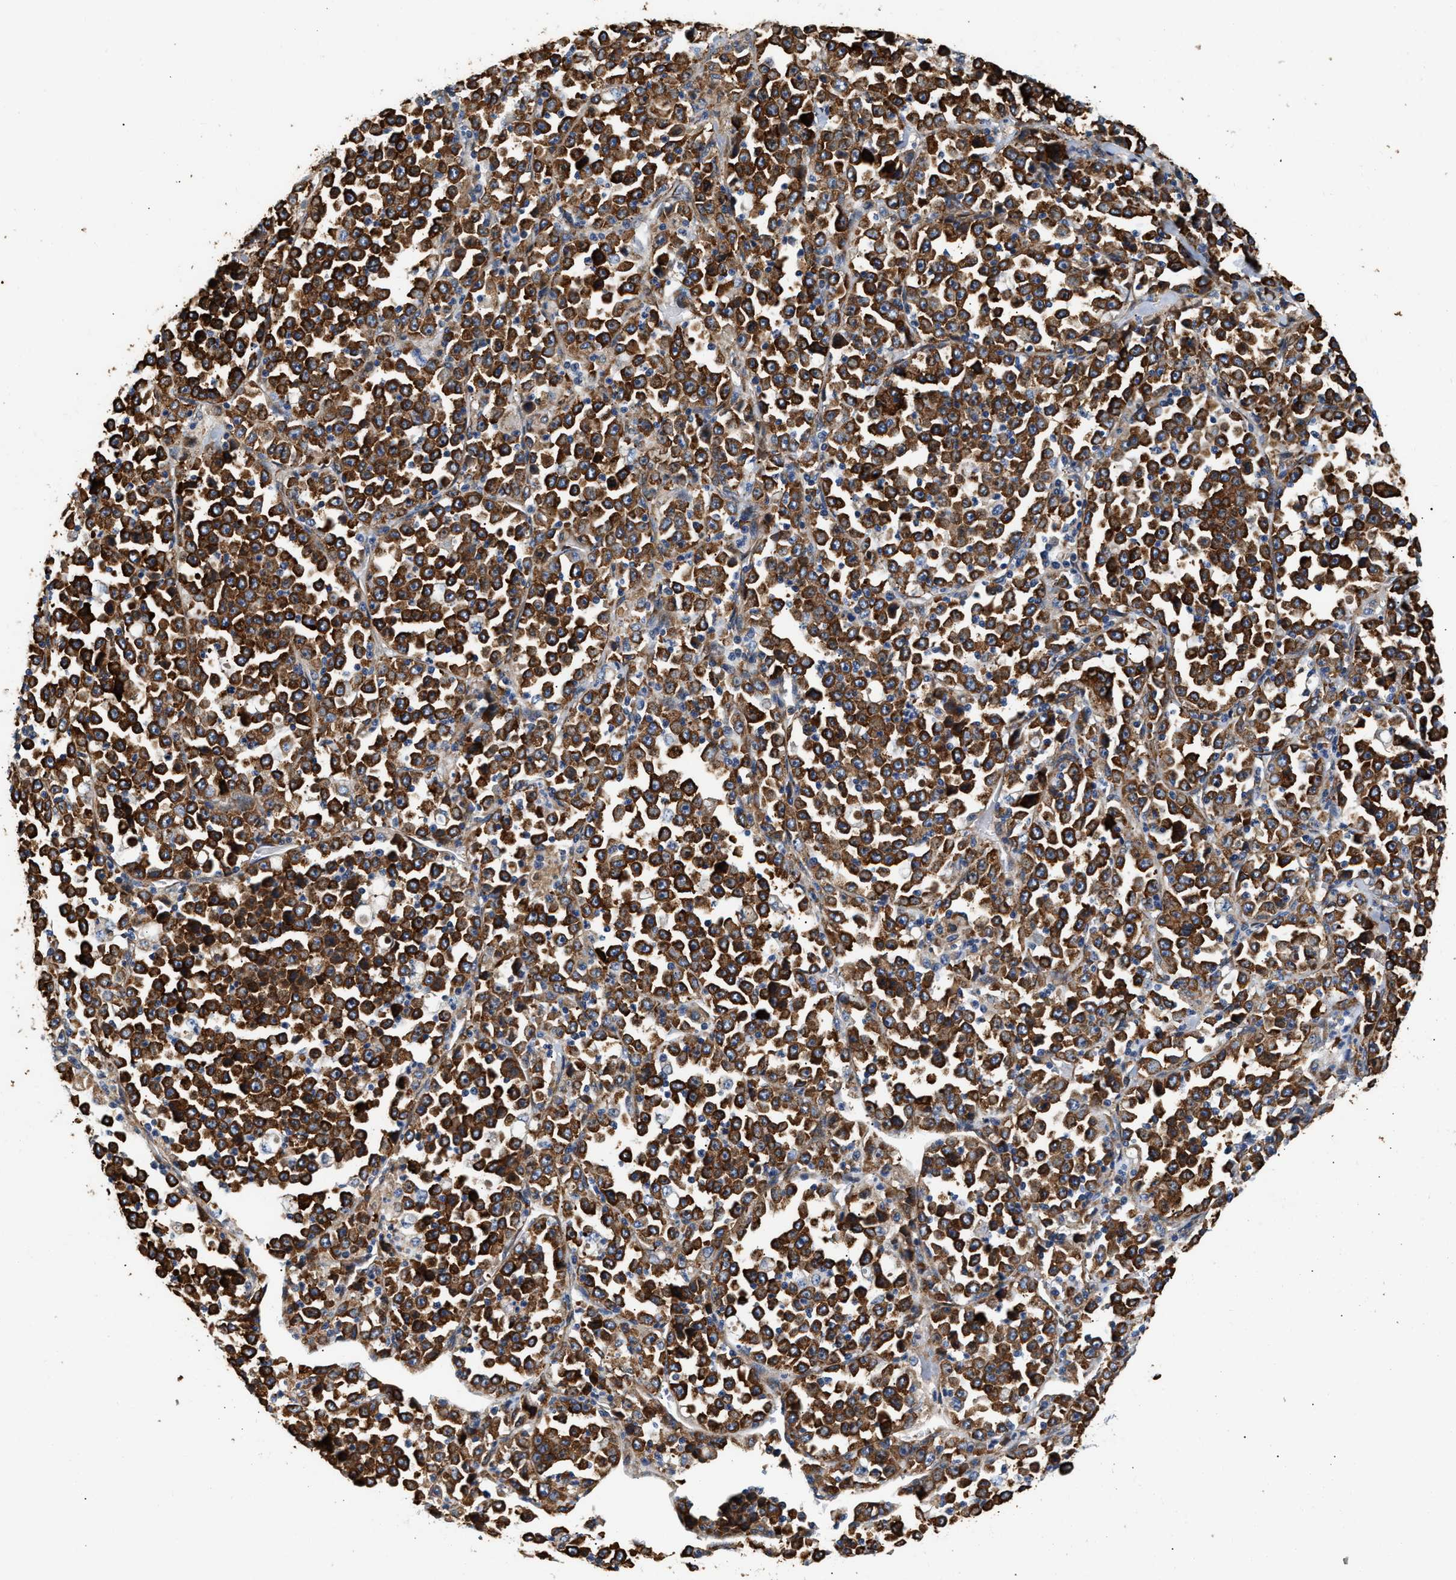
{"staining": {"intensity": "strong", "quantity": ">75%", "location": "cytoplasmic/membranous"}, "tissue": "stomach cancer", "cell_type": "Tumor cells", "image_type": "cancer", "snomed": [{"axis": "morphology", "description": "Normal tissue, NOS"}, {"axis": "morphology", "description": "Adenocarcinoma, NOS"}, {"axis": "topography", "description": "Stomach, upper"}, {"axis": "topography", "description": "Stomach"}], "caption": "Immunohistochemistry (IHC) photomicrograph of stomach cancer stained for a protein (brown), which demonstrates high levels of strong cytoplasmic/membranous expression in approximately >75% of tumor cells.", "gene": "IFT74", "patient": {"sex": "male", "age": 59}}